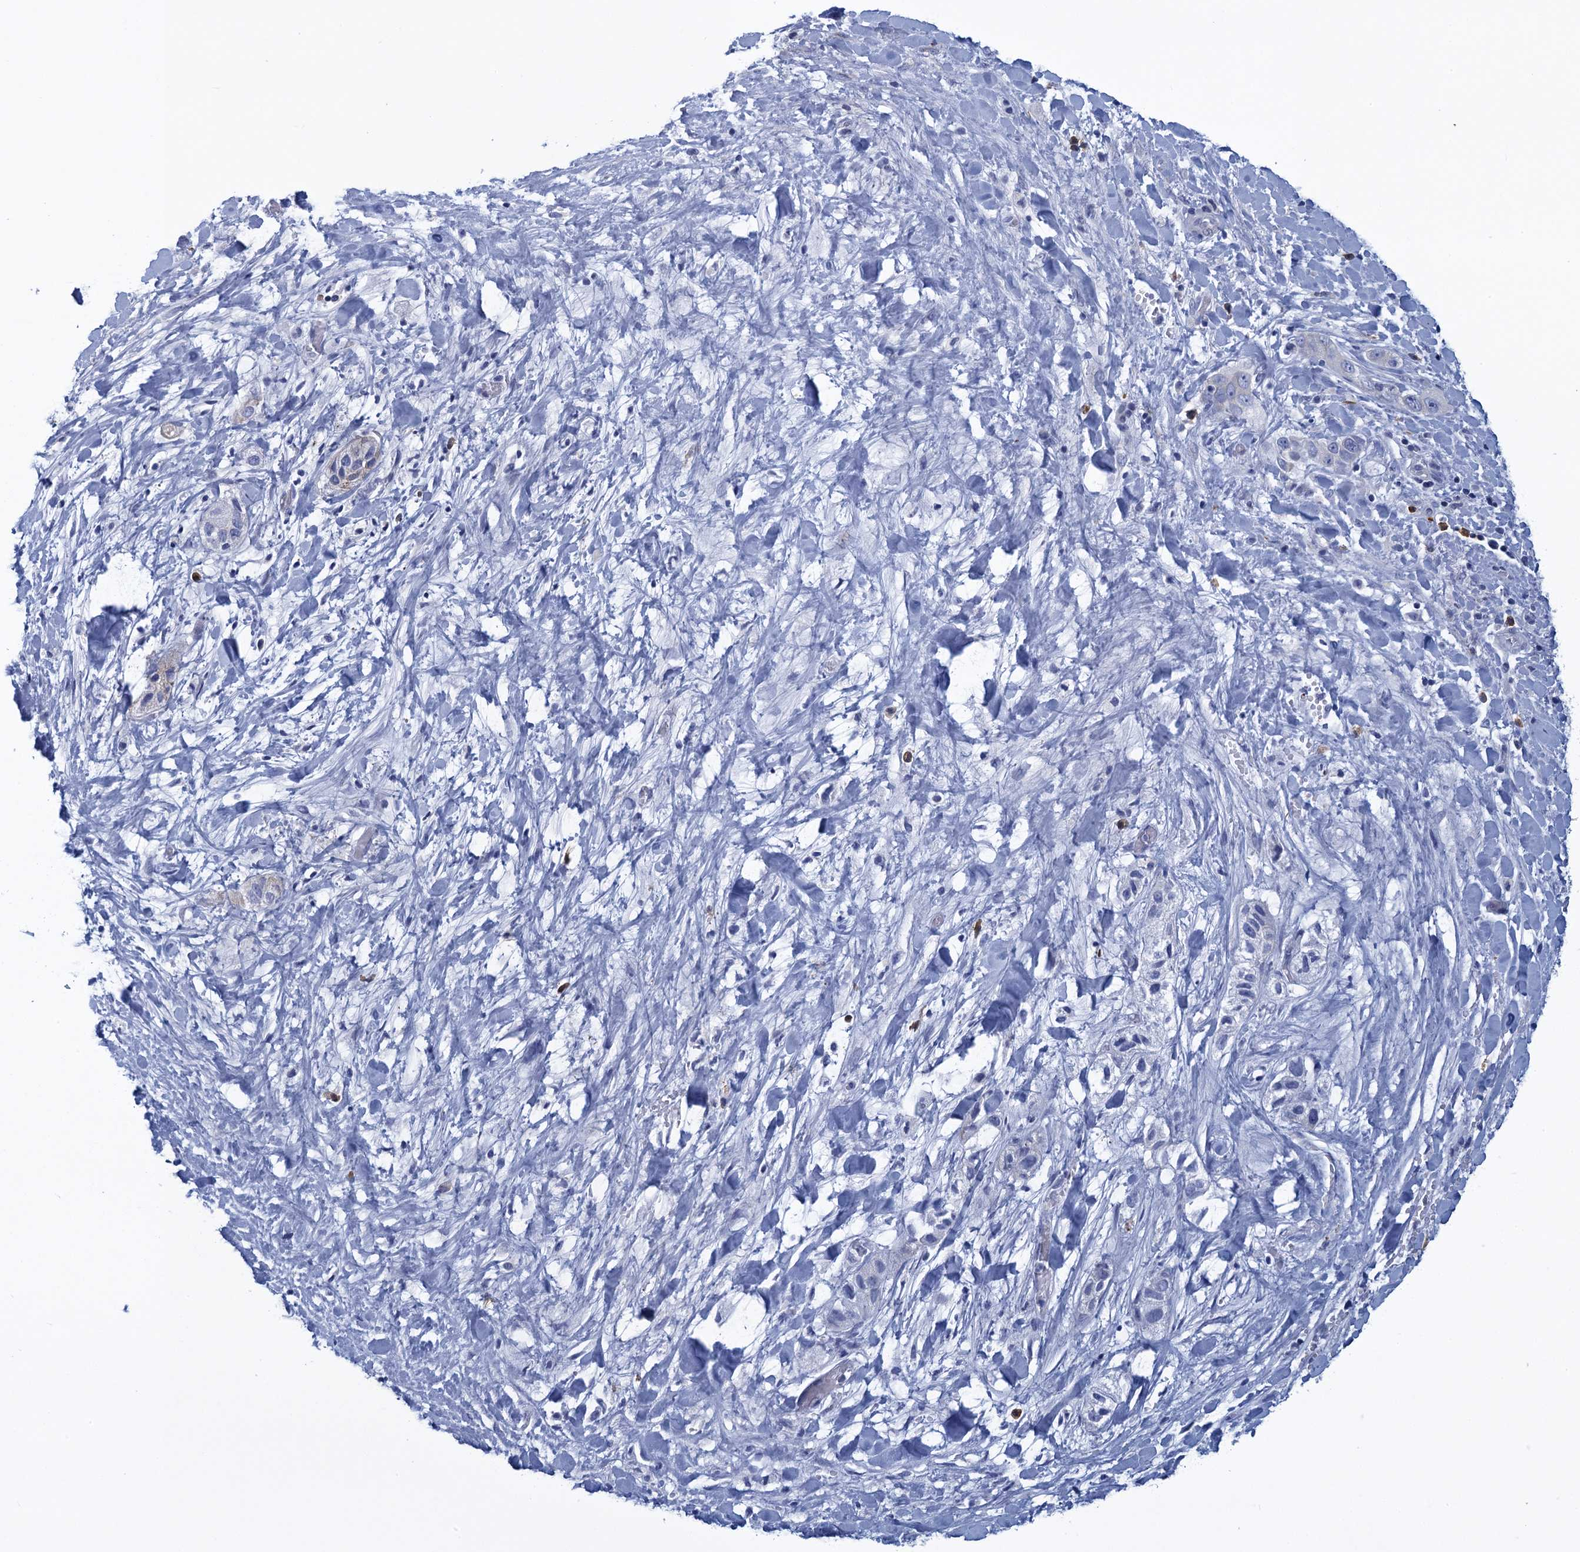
{"staining": {"intensity": "negative", "quantity": "none", "location": "none"}, "tissue": "liver cancer", "cell_type": "Tumor cells", "image_type": "cancer", "snomed": [{"axis": "morphology", "description": "Cholangiocarcinoma"}, {"axis": "topography", "description": "Liver"}], "caption": "A micrograph of liver cancer (cholangiocarcinoma) stained for a protein demonstrates no brown staining in tumor cells.", "gene": "SCEL", "patient": {"sex": "female", "age": 52}}